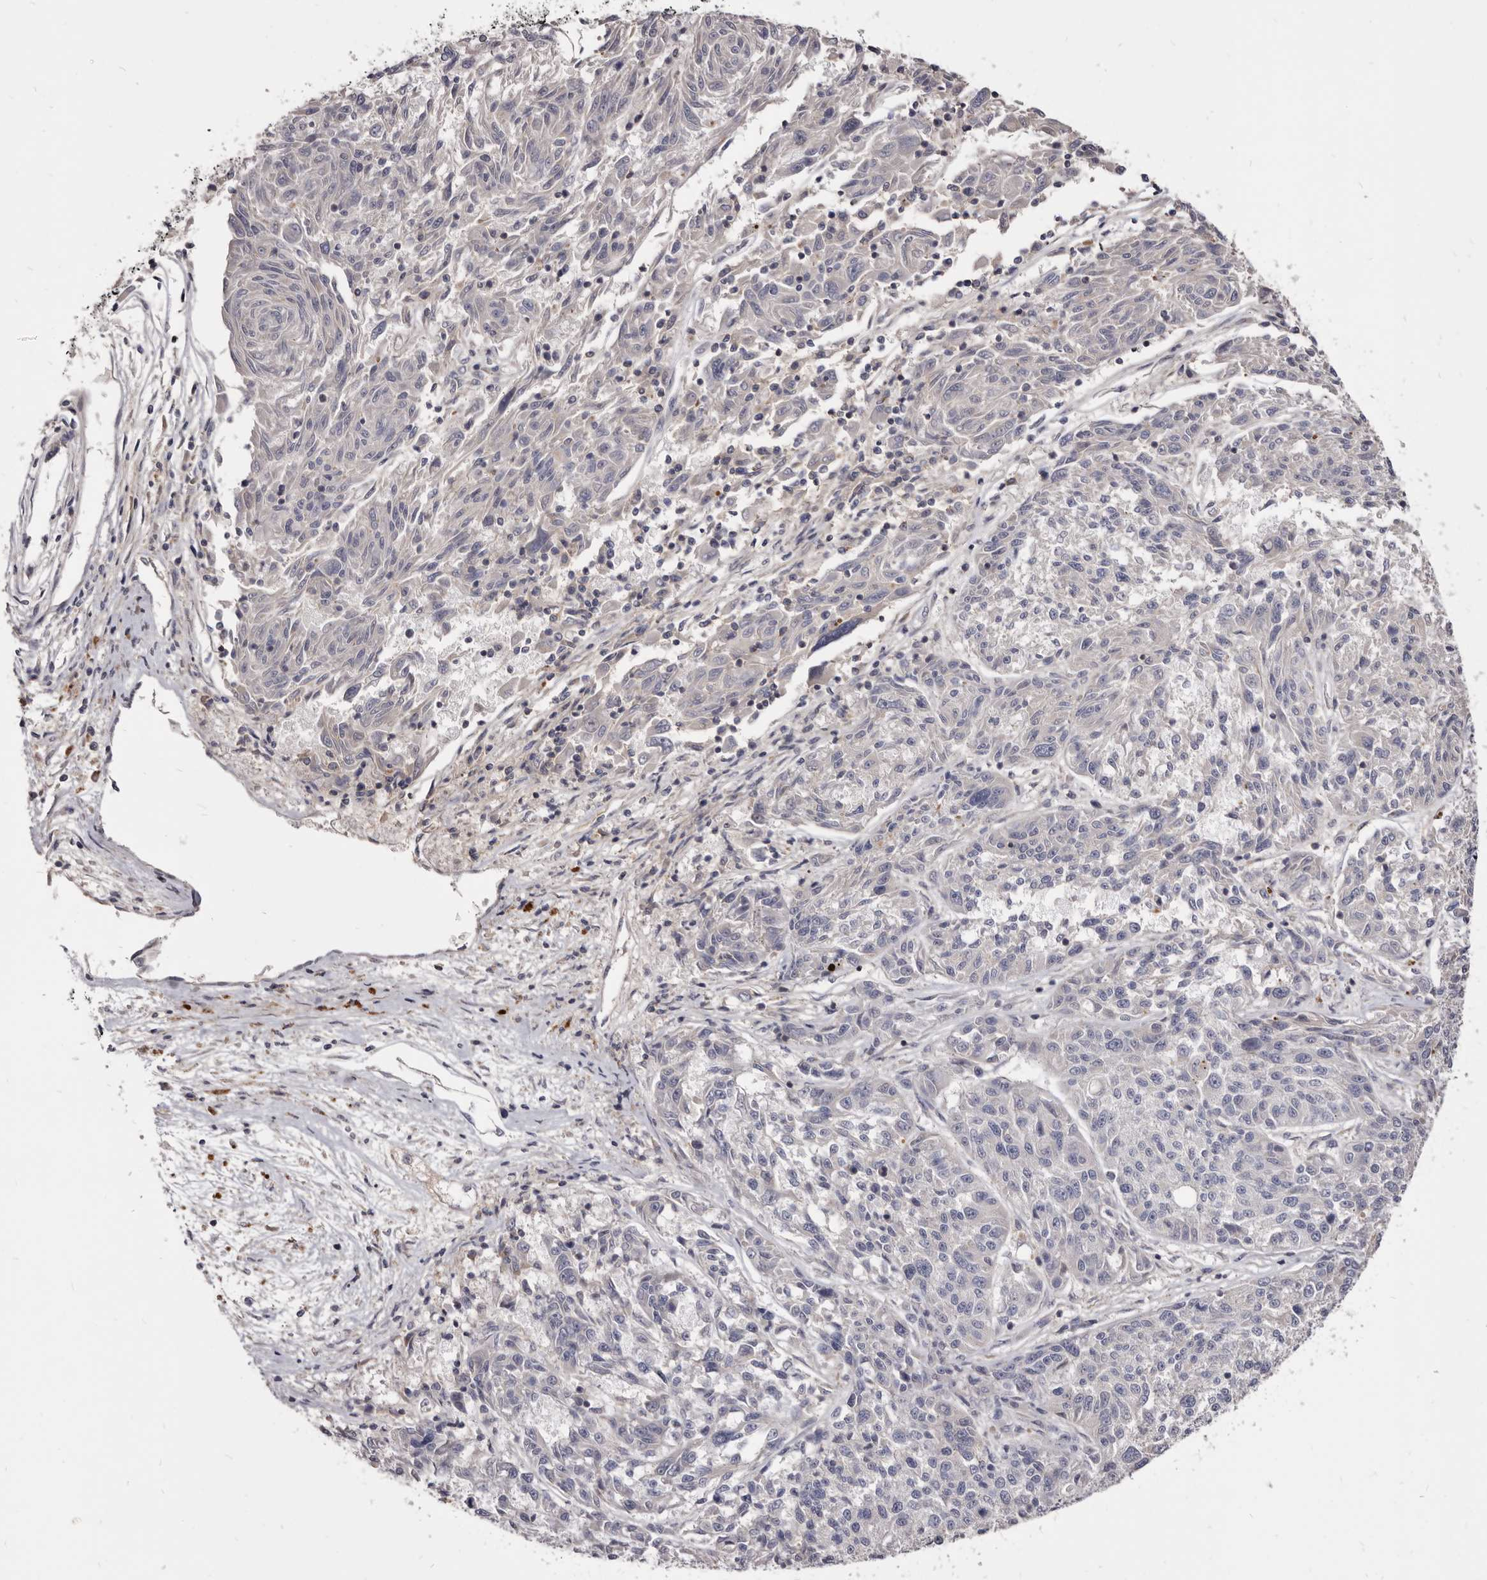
{"staining": {"intensity": "negative", "quantity": "none", "location": "none"}, "tissue": "melanoma", "cell_type": "Tumor cells", "image_type": "cancer", "snomed": [{"axis": "morphology", "description": "Malignant melanoma, NOS"}, {"axis": "topography", "description": "Skin"}], "caption": "Immunohistochemistry photomicrograph of malignant melanoma stained for a protein (brown), which reveals no staining in tumor cells. (Immunohistochemistry (ihc), brightfield microscopy, high magnification).", "gene": "FAS", "patient": {"sex": "male", "age": 53}}